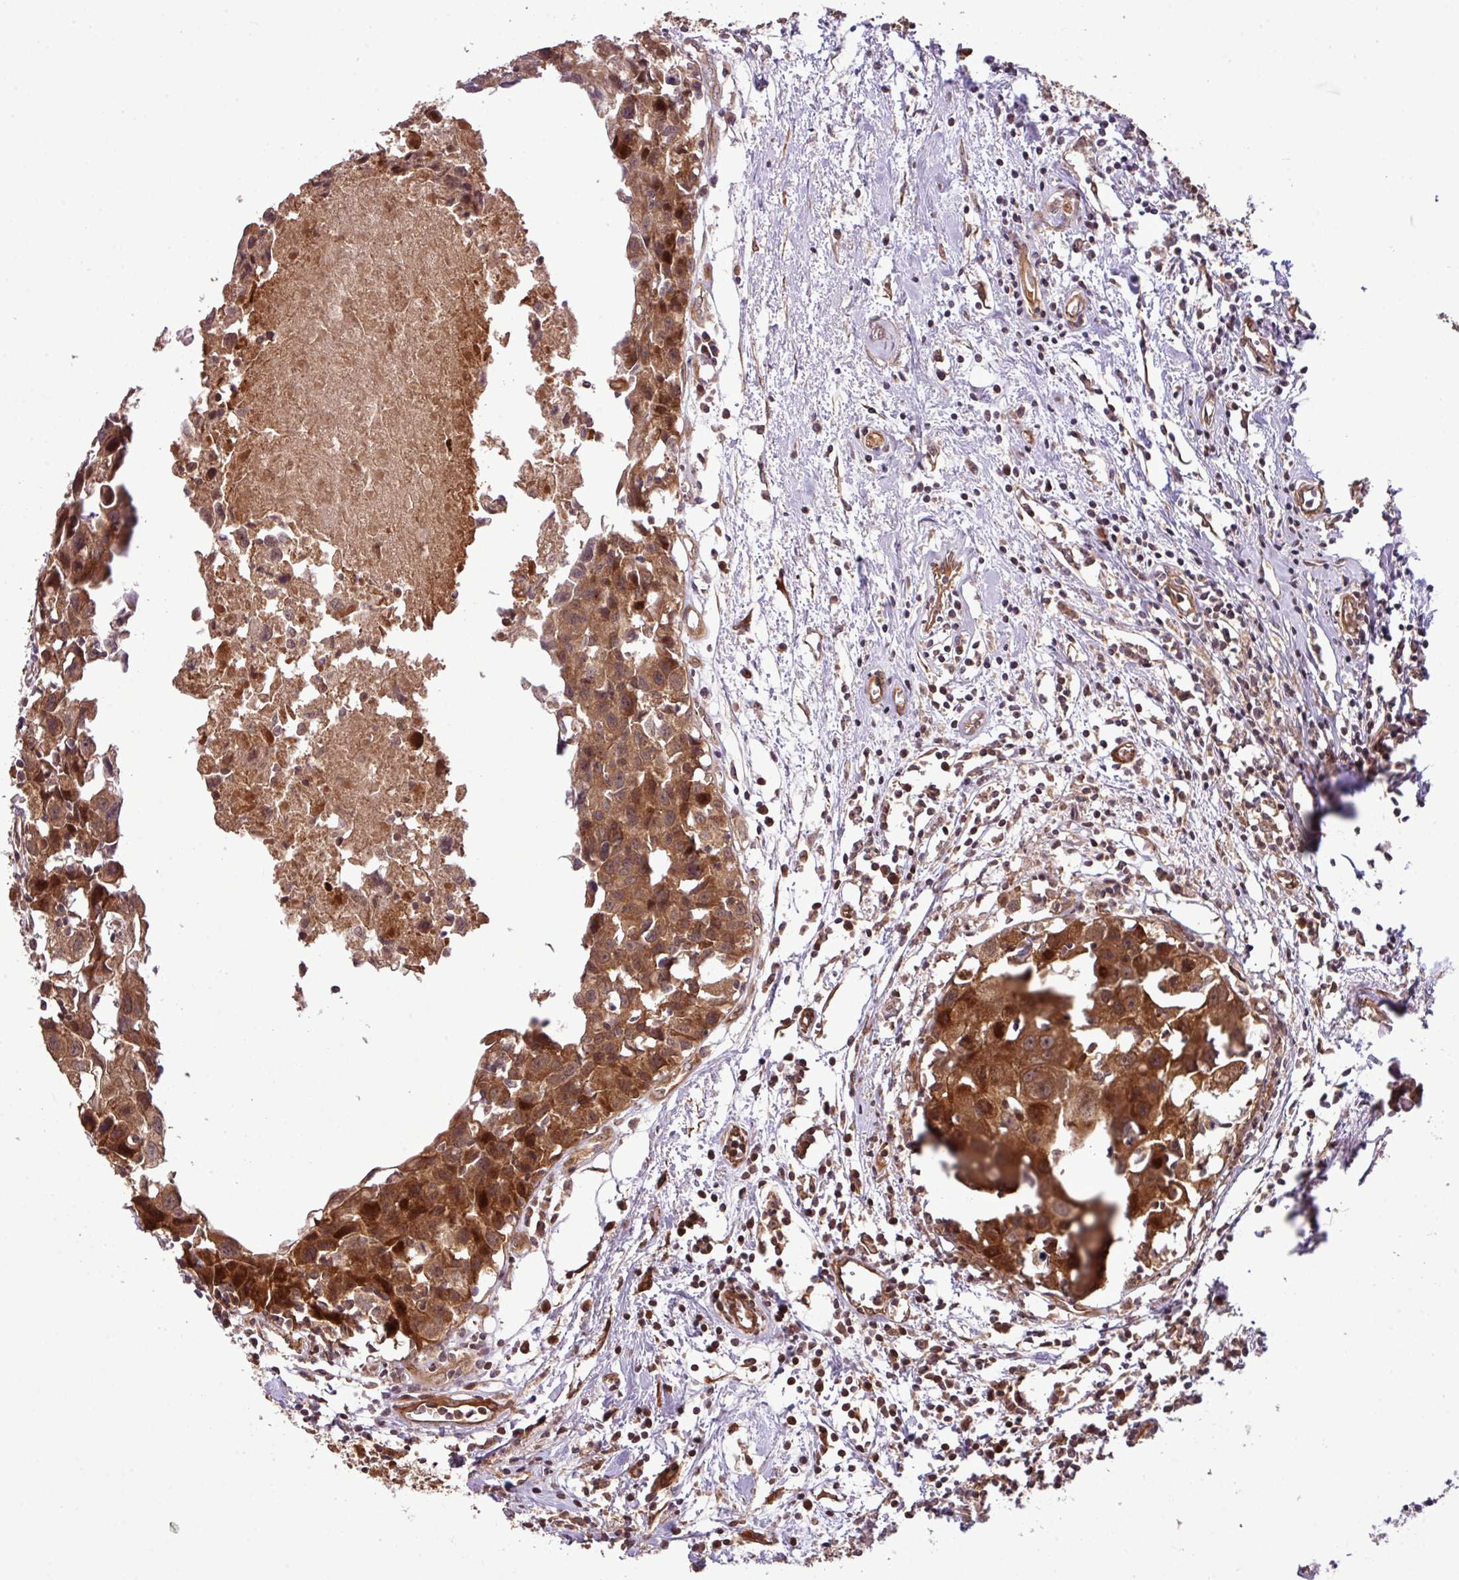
{"staining": {"intensity": "strong", "quantity": ">75%", "location": "cytoplasmic/membranous"}, "tissue": "breast cancer", "cell_type": "Tumor cells", "image_type": "cancer", "snomed": [{"axis": "morphology", "description": "Carcinoma, NOS"}, {"axis": "topography", "description": "Breast"}], "caption": "IHC of human carcinoma (breast) exhibits high levels of strong cytoplasmic/membranous staining in about >75% of tumor cells.", "gene": "XIAP", "patient": {"sex": "female", "age": 60}}